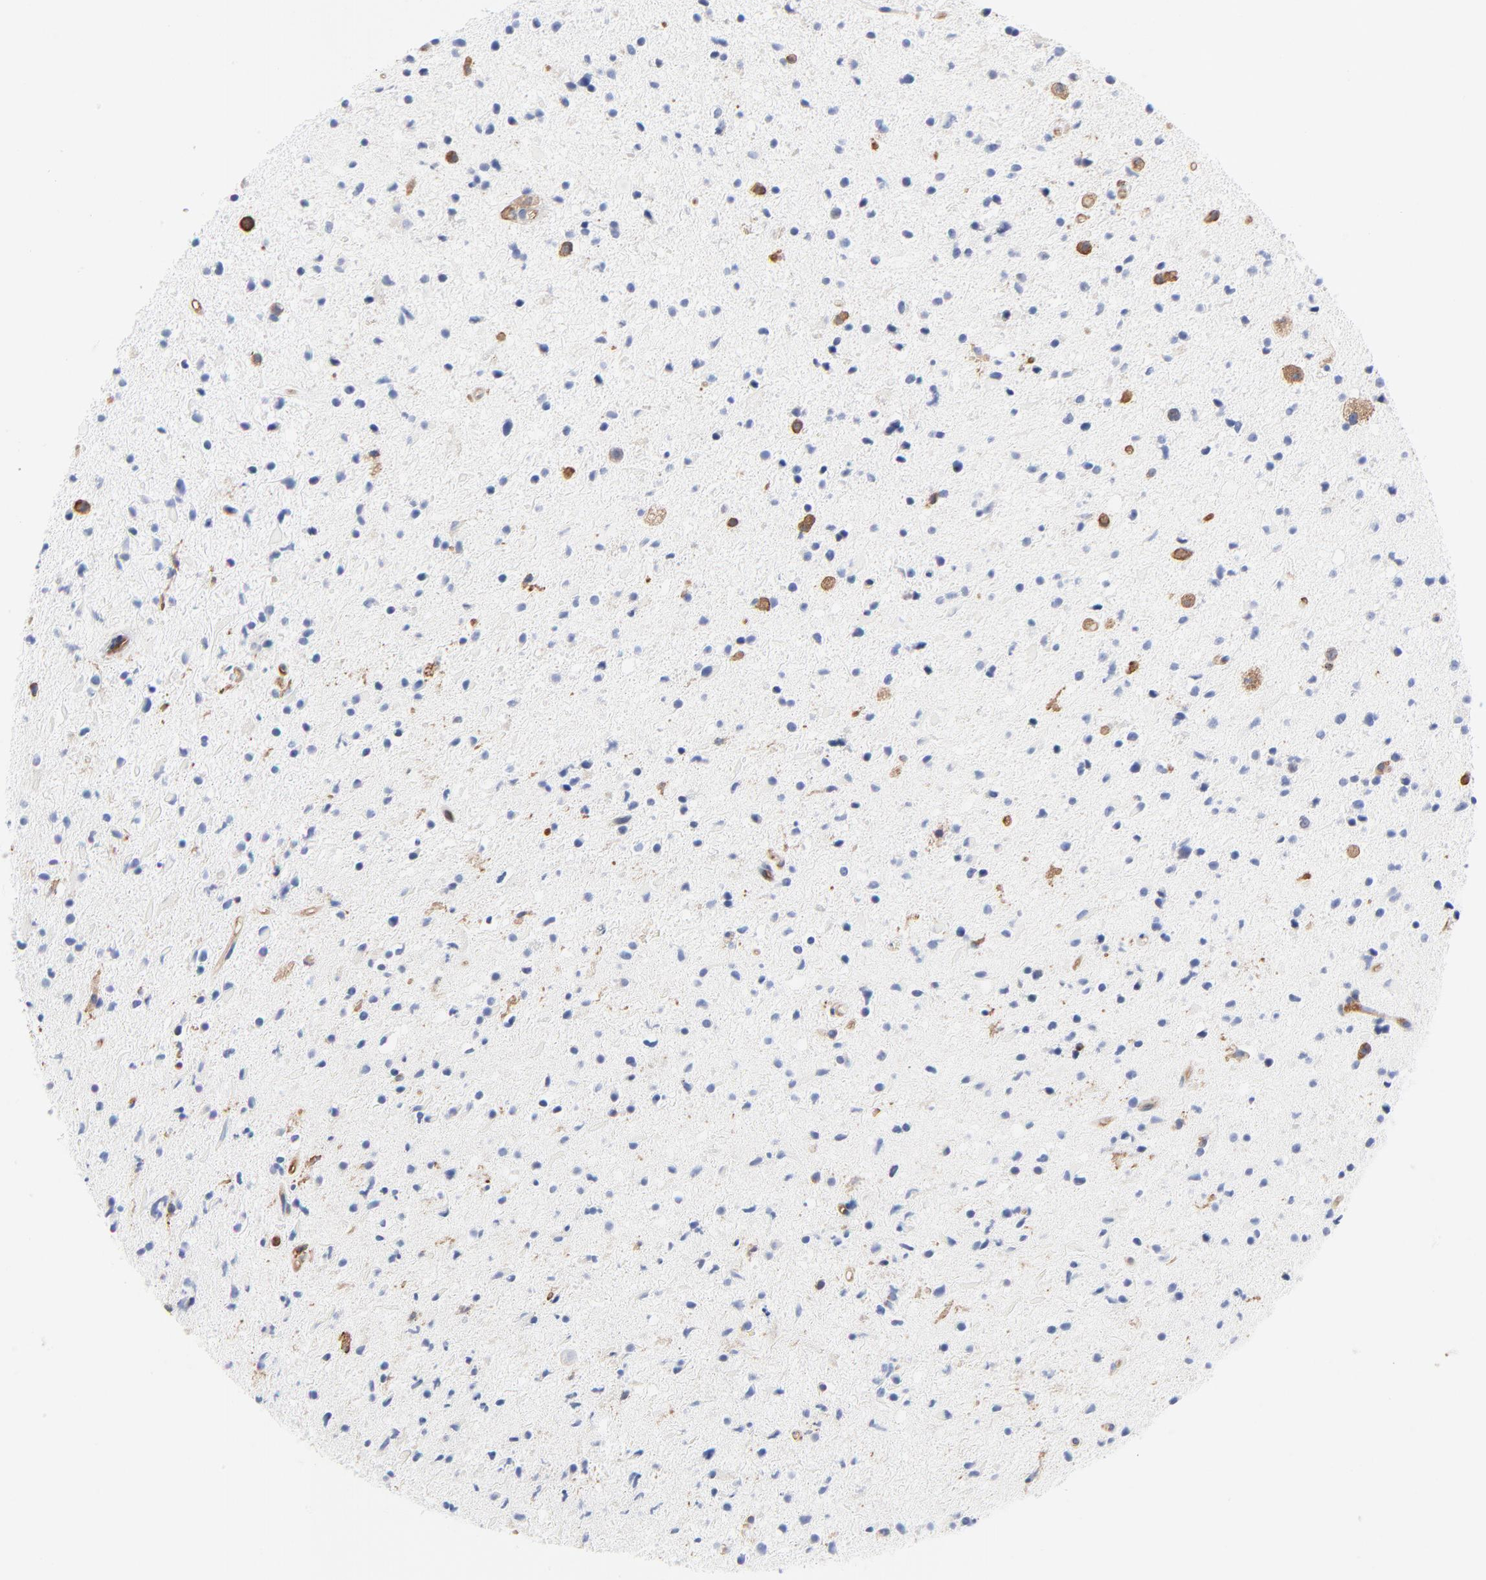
{"staining": {"intensity": "negative", "quantity": "none", "location": "none"}, "tissue": "glioma", "cell_type": "Tumor cells", "image_type": "cancer", "snomed": [{"axis": "morphology", "description": "Glioma, malignant, High grade"}, {"axis": "topography", "description": "Brain"}], "caption": "This is an IHC image of high-grade glioma (malignant). There is no positivity in tumor cells.", "gene": "CD2AP", "patient": {"sex": "male", "age": 33}}